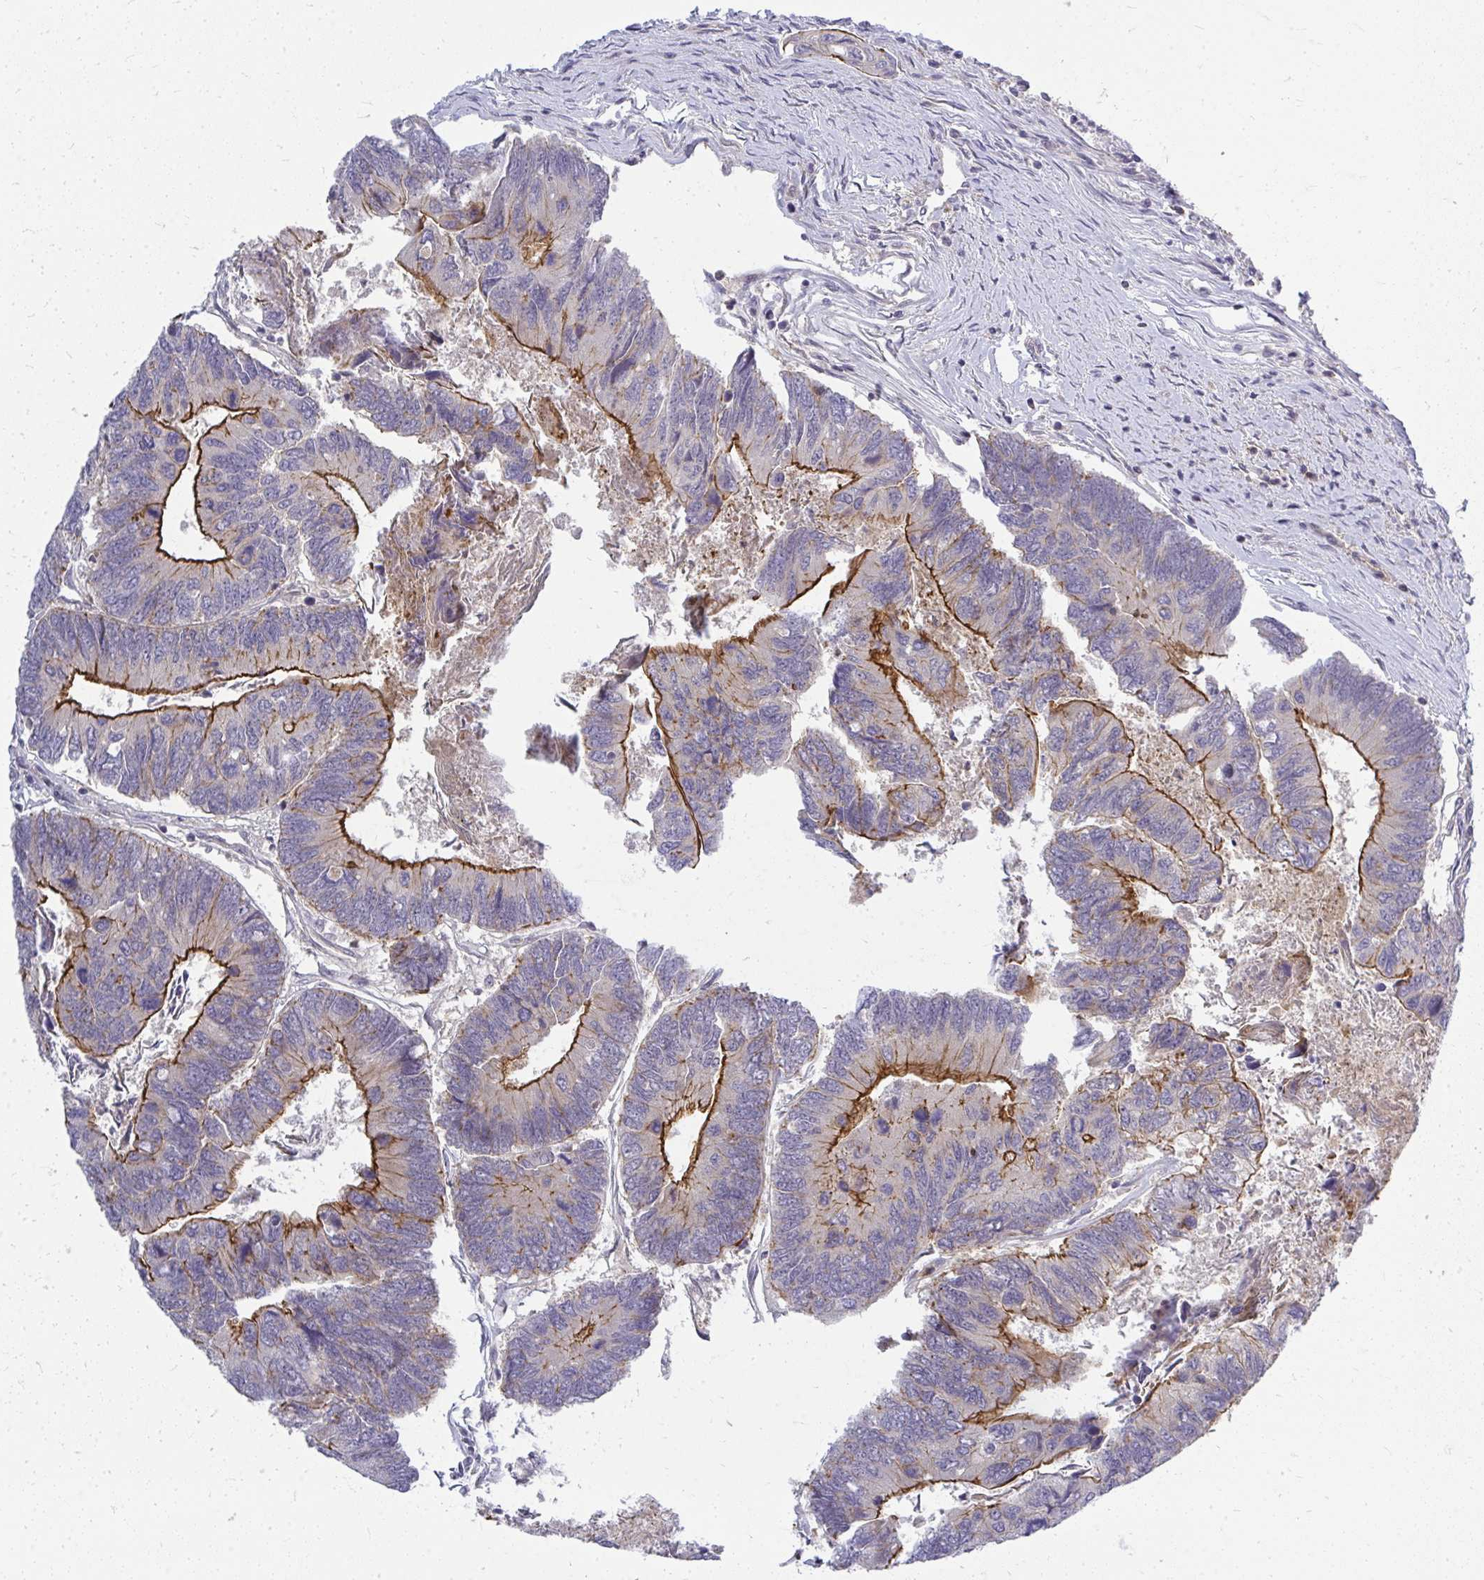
{"staining": {"intensity": "strong", "quantity": "25%-75%", "location": "cytoplasmic/membranous"}, "tissue": "colorectal cancer", "cell_type": "Tumor cells", "image_type": "cancer", "snomed": [{"axis": "morphology", "description": "Adenocarcinoma, NOS"}, {"axis": "topography", "description": "Colon"}], "caption": "High-power microscopy captured an IHC histopathology image of colorectal cancer, revealing strong cytoplasmic/membranous staining in about 25%-75% of tumor cells.", "gene": "HDHD2", "patient": {"sex": "female", "age": 67}}